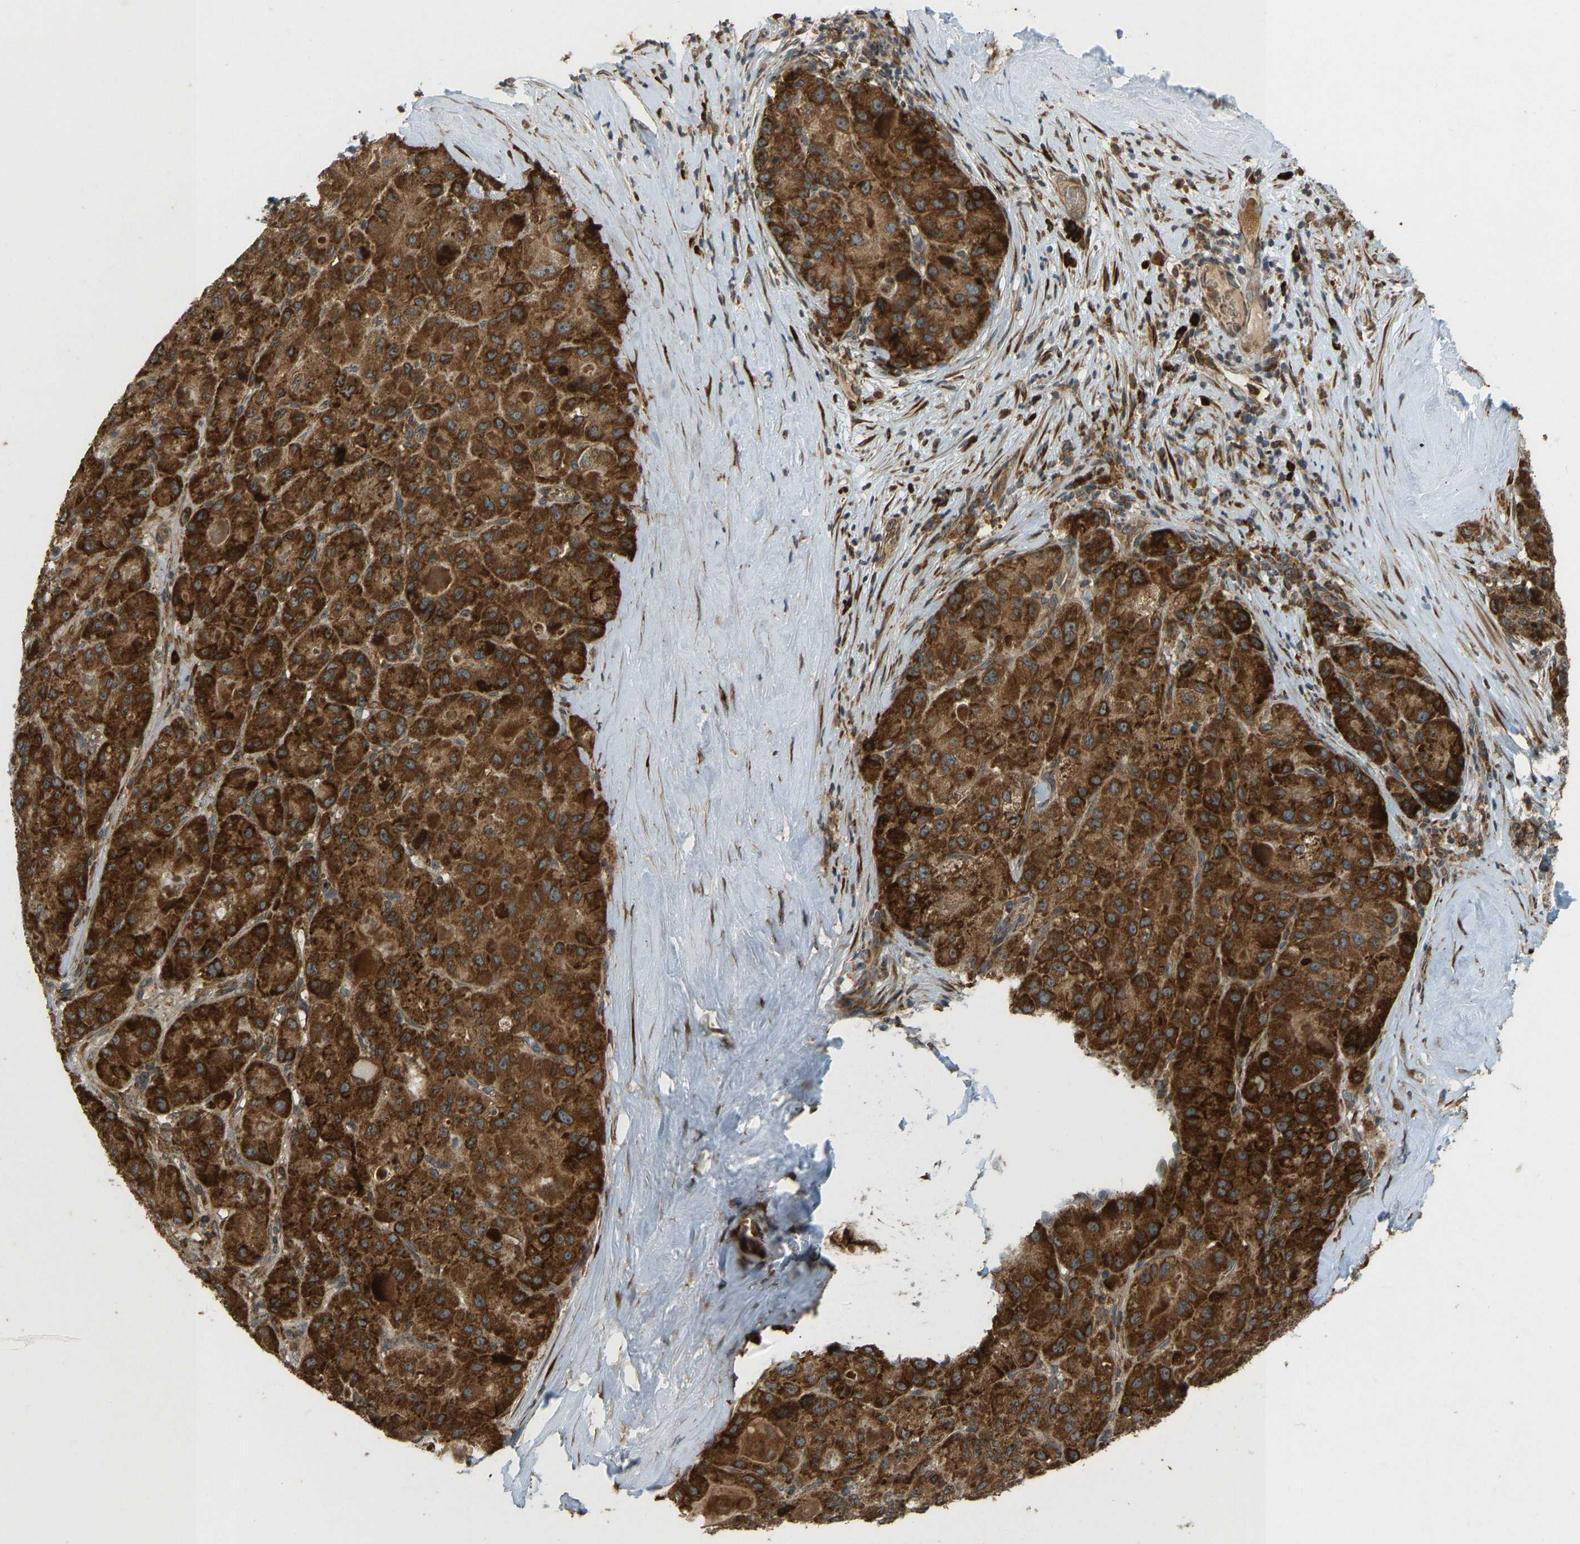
{"staining": {"intensity": "strong", "quantity": ">75%", "location": "cytoplasmic/membranous"}, "tissue": "liver cancer", "cell_type": "Tumor cells", "image_type": "cancer", "snomed": [{"axis": "morphology", "description": "Carcinoma, Hepatocellular, NOS"}, {"axis": "topography", "description": "Liver"}], "caption": "Strong cytoplasmic/membranous staining for a protein is present in approximately >75% of tumor cells of liver cancer (hepatocellular carcinoma) using immunohistochemistry.", "gene": "RPN2", "patient": {"sex": "male", "age": 80}}